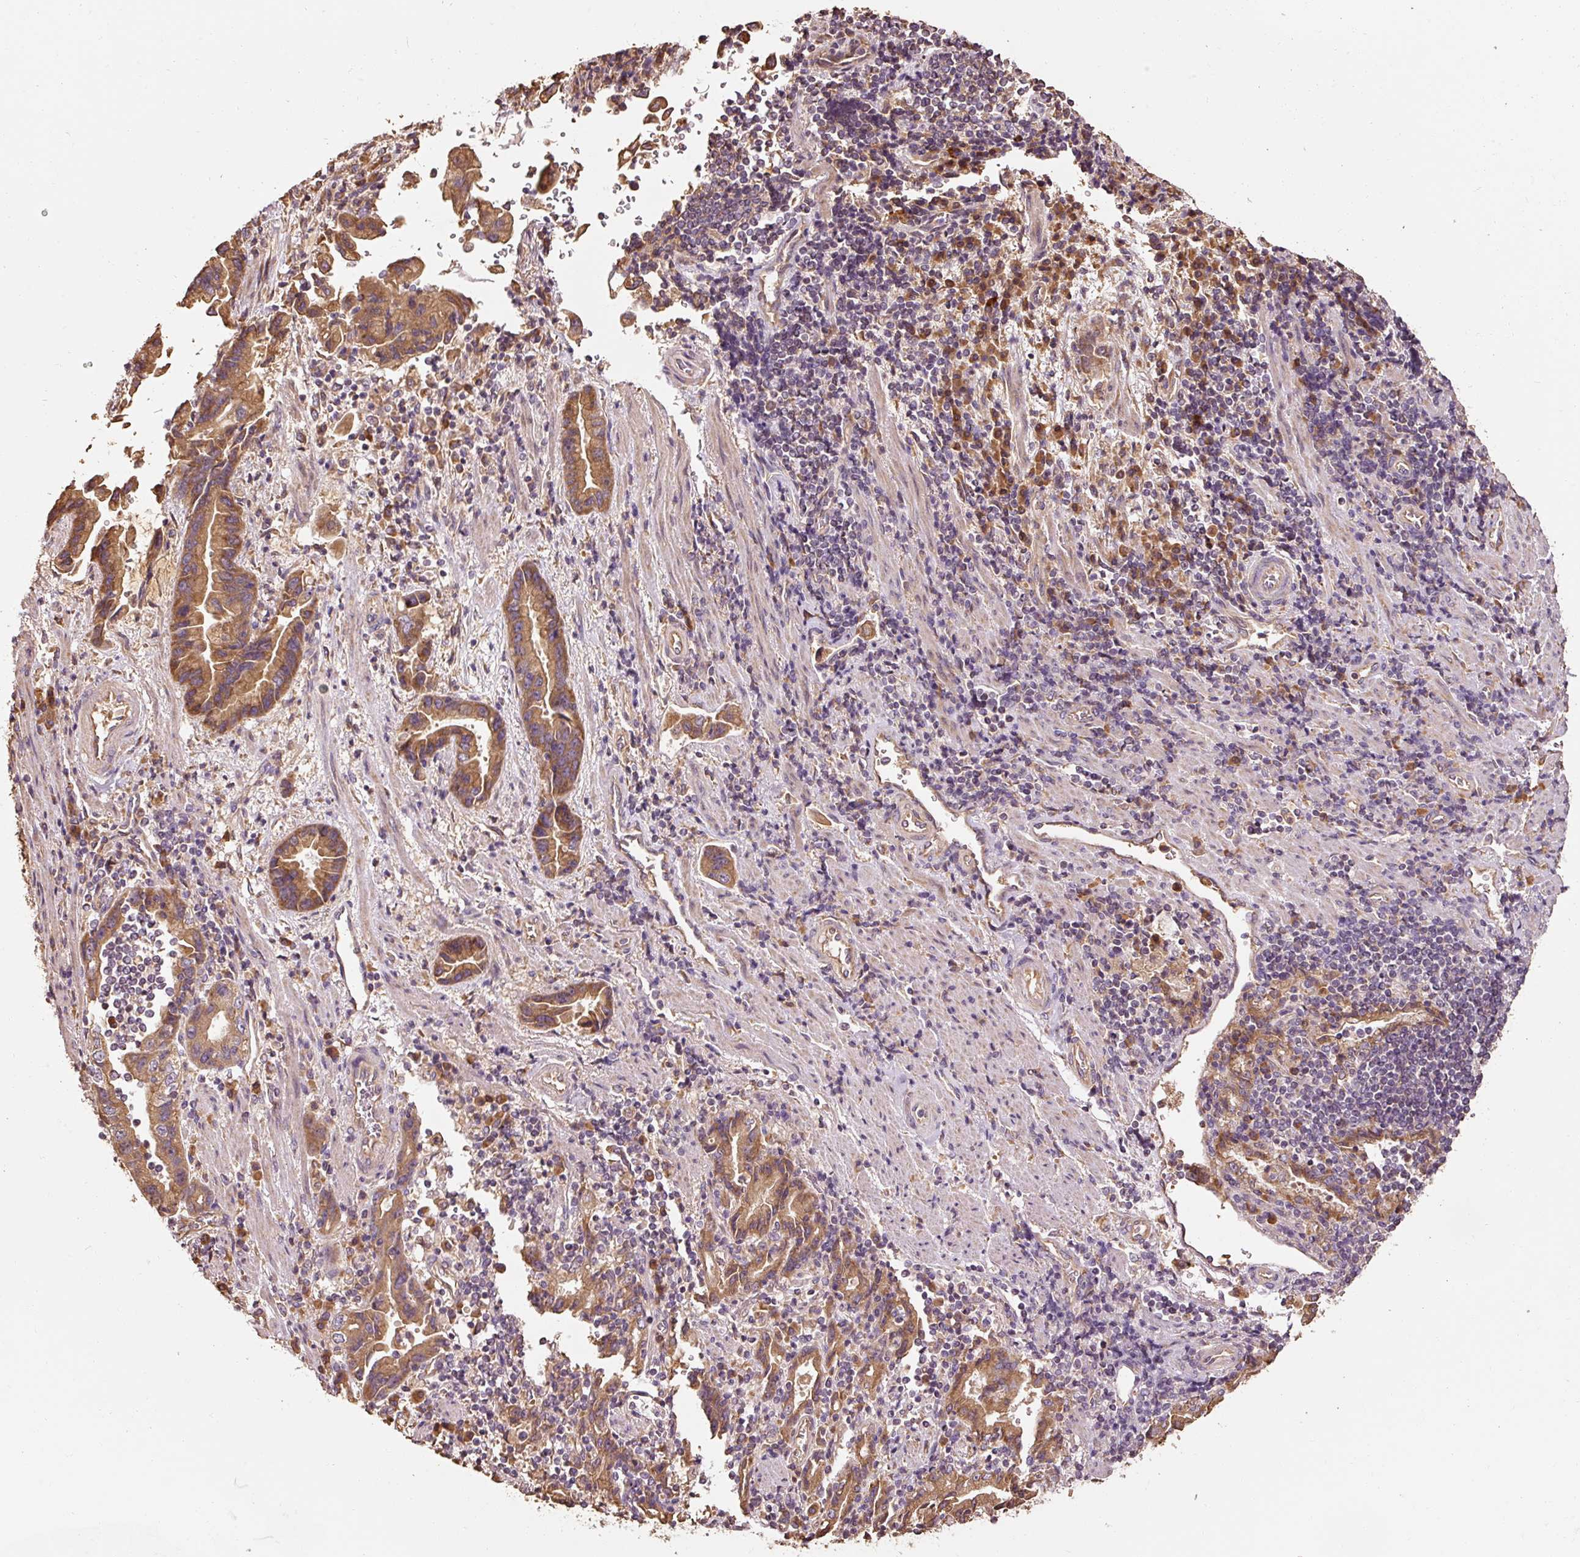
{"staining": {"intensity": "moderate", "quantity": ">75%", "location": "cytoplasmic/membranous"}, "tissue": "stomach cancer", "cell_type": "Tumor cells", "image_type": "cancer", "snomed": [{"axis": "morphology", "description": "Adenocarcinoma, NOS"}, {"axis": "topography", "description": "Stomach"}], "caption": "Stomach cancer was stained to show a protein in brown. There is medium levels of moderate cytoplasmic/membranous staining in about >75% of tumor cells.", "gene": "EFHC1", "patient": {"sex": "male", "age": 62}}